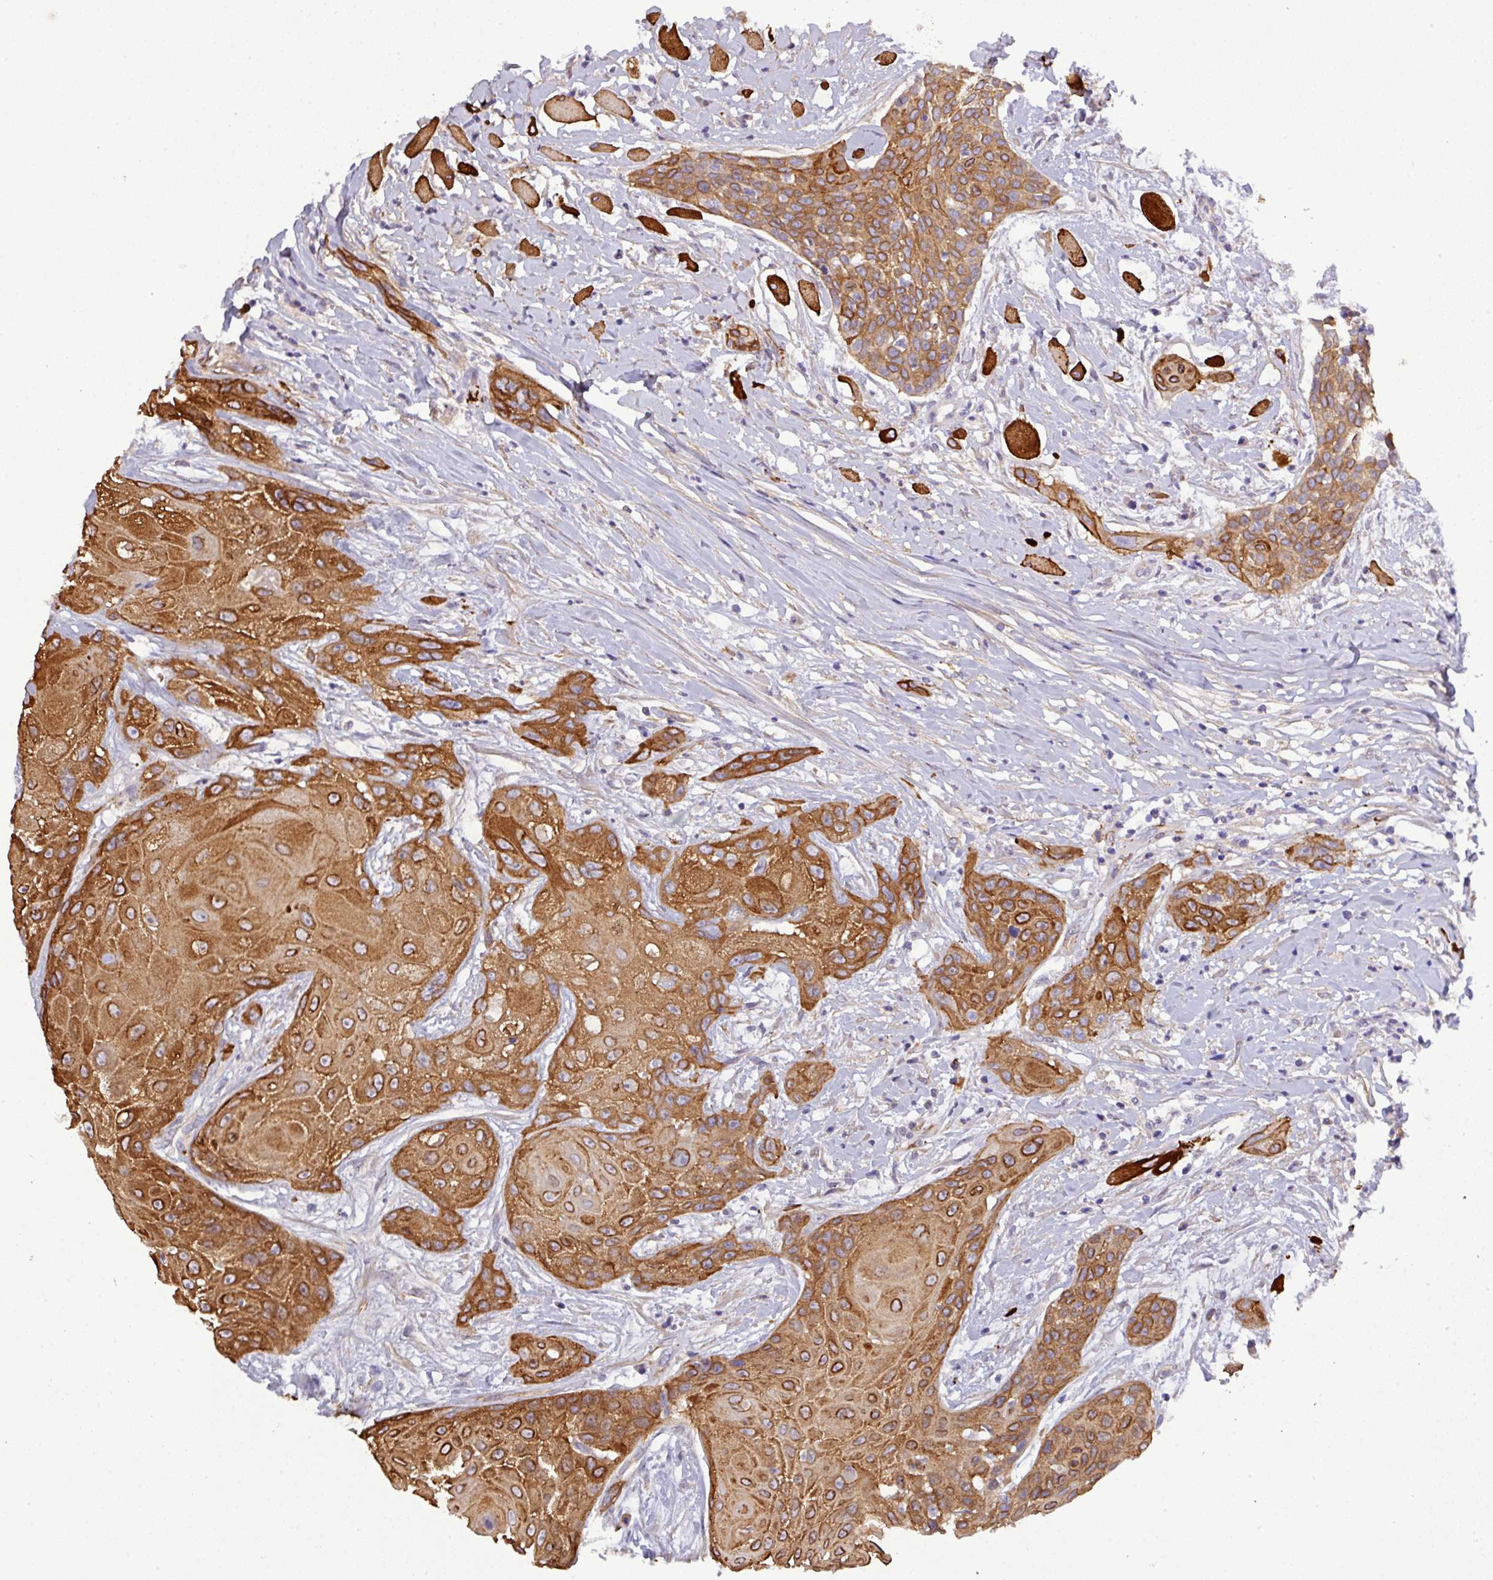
{"staining": {"intensity": "strong", "quantity": ">75%", "location": "cytoplasmic/membranous"}, "tissue": "head and neck cancer", "cell_type": "Tumor cells", "image_type": "cancer", "snomed": [{"axis": "morphology", "description": "Squamous cell carcinoma, NOS"}, {"axis": "topography", "description": "Head-Neck"}], "caption": "Immunohistochemistry (IHC) (DAB) staining of head and neck cancer reveals strong cytoplasmic/membranous protein positivity in approximately >75% of tumor cells. (IHC, brightfield microscopy, high magnification).", "gene": "PARD6A", "patient": {"sex": "female", "age": 73}}